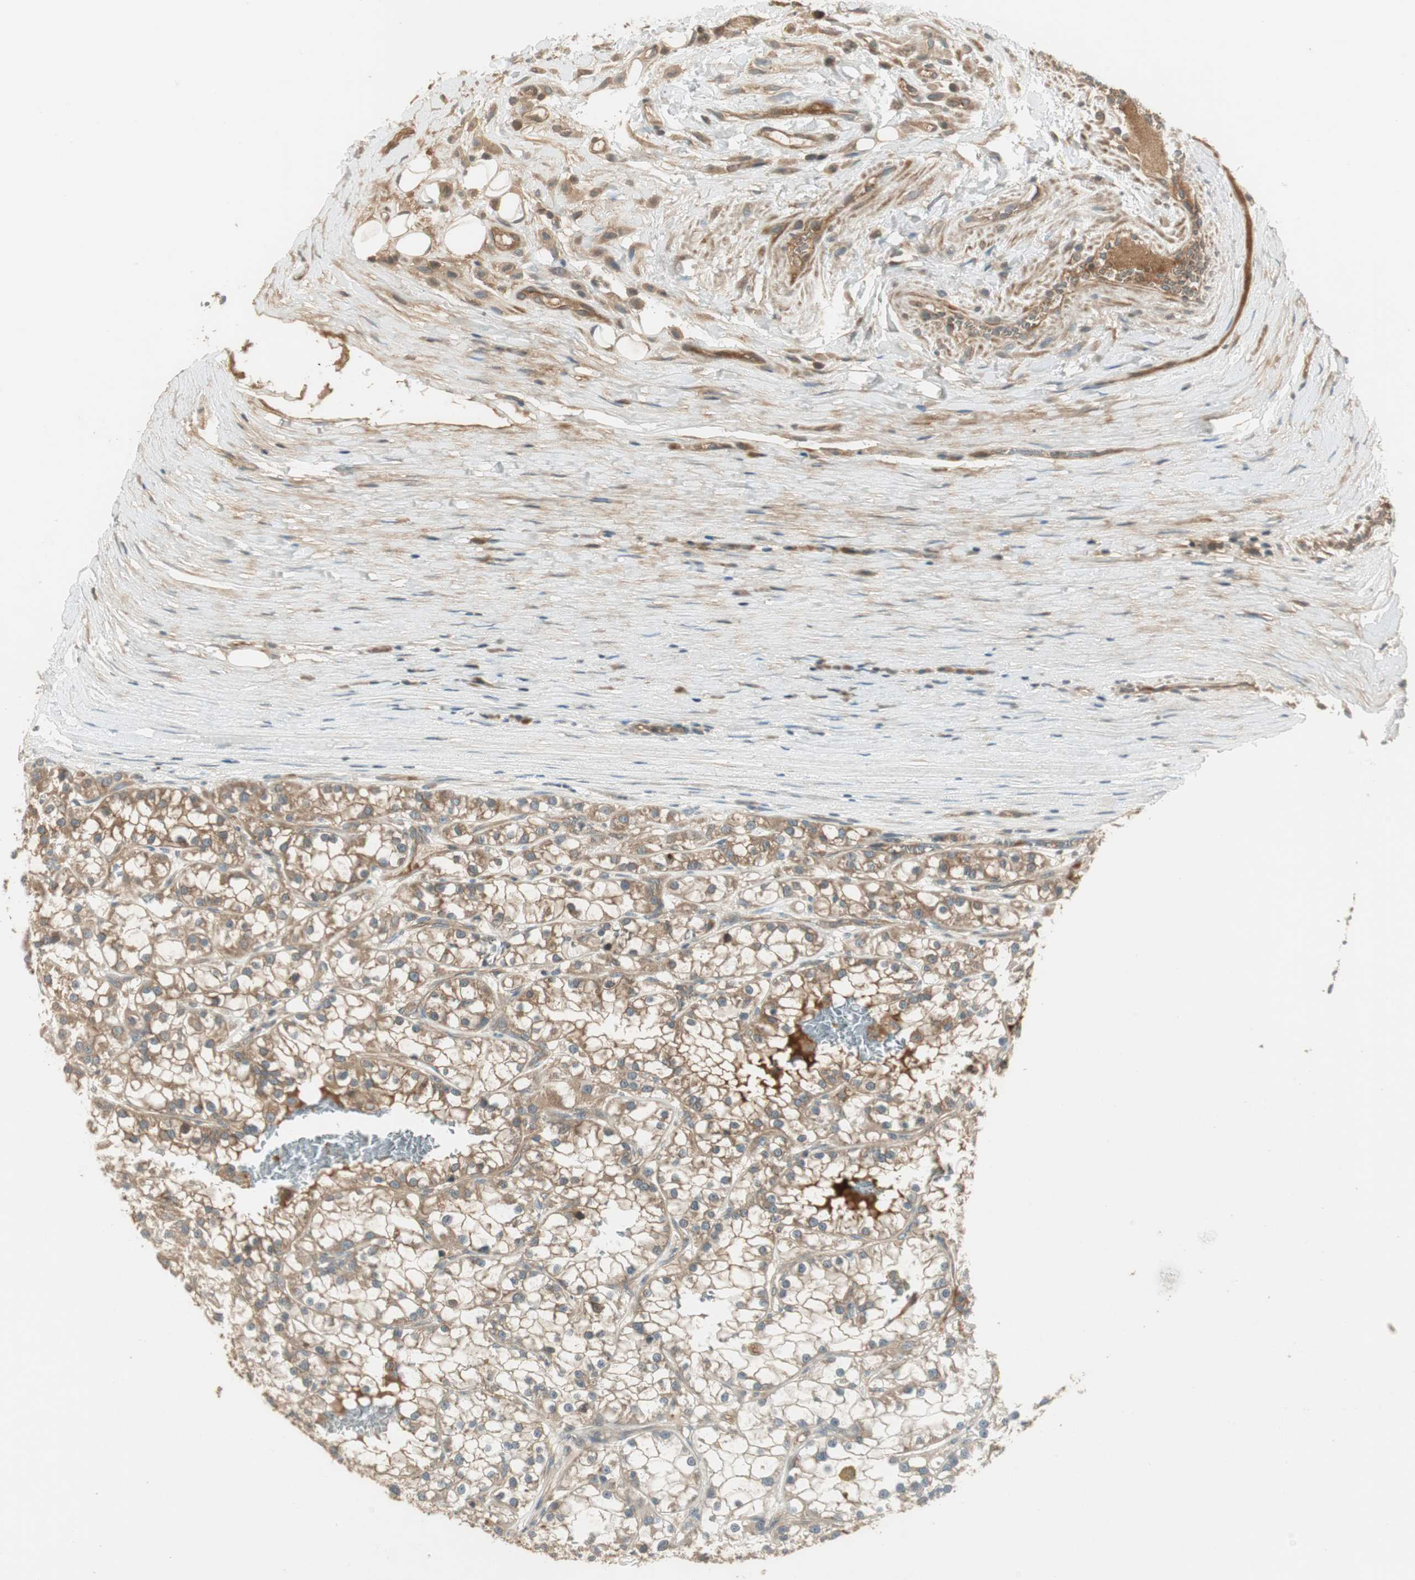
{"staining": {"intensity": "moderate", "quantity": "25%-75%", "location": "cytoplasmic/membranous"}, "tissue": "renal cancer", "cell_type": "Tumor cells", "image_type": "cancer", "snomed": [{"axis": "morphology", "description": "Adenocarcinoma, NOS"}, {"axis": "topography", "description": "Kidney"}], "caption": "A micrograph of adenocarcinoma (renal) stained for a protein reveals moderate cytoplasmic/membranous brown staining in tumor cells.", "gene": "PFDN5", "patient": {"sex": "female", "age": 52}}